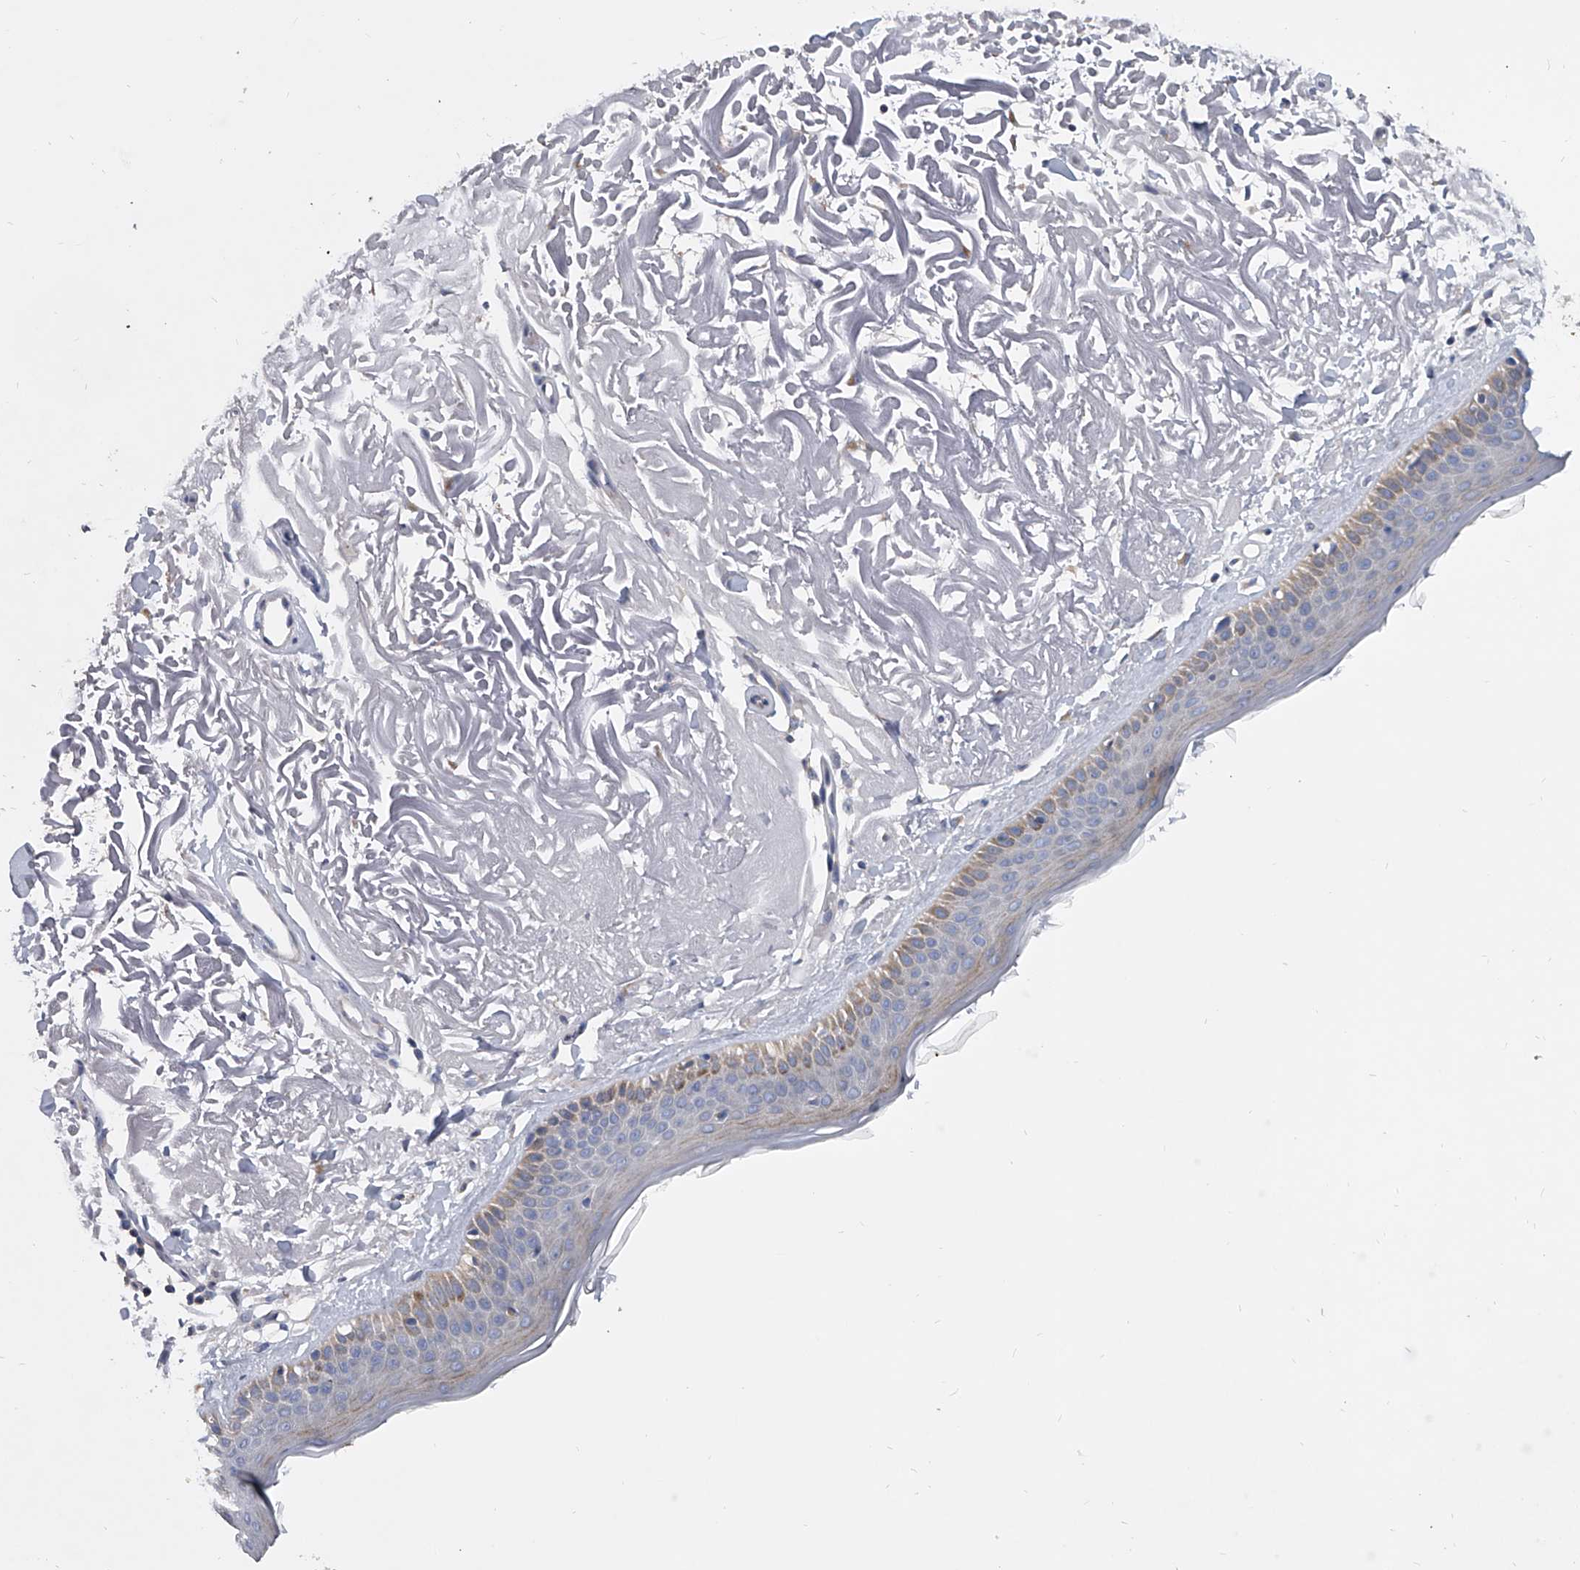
{"staining": {"intensity": "negative", "quantity": "none", "location": "none"}, "tissue": "skin", "cell_type": "Fibroblasts", "image_type": "normal", "snomed": [{"axis": "morphology", "description": "Normal tissue, NOS"}, {"axis": "topography", "description": "Skin"}, {"axis": "topography", "description": "Skeletal muscle"}], "caption": "Immunohistochemical staining of benign skin exhibits no significant expression in fibroblasts. Brightfield microscopy of immunohistochemistry stained with DAB (3,3'-diaminobenzidine) (brown) and hematoxylin (blue), captured at high magnification.", "gene": "SPP1", "patient": {"sex": "male", "age": 83}}